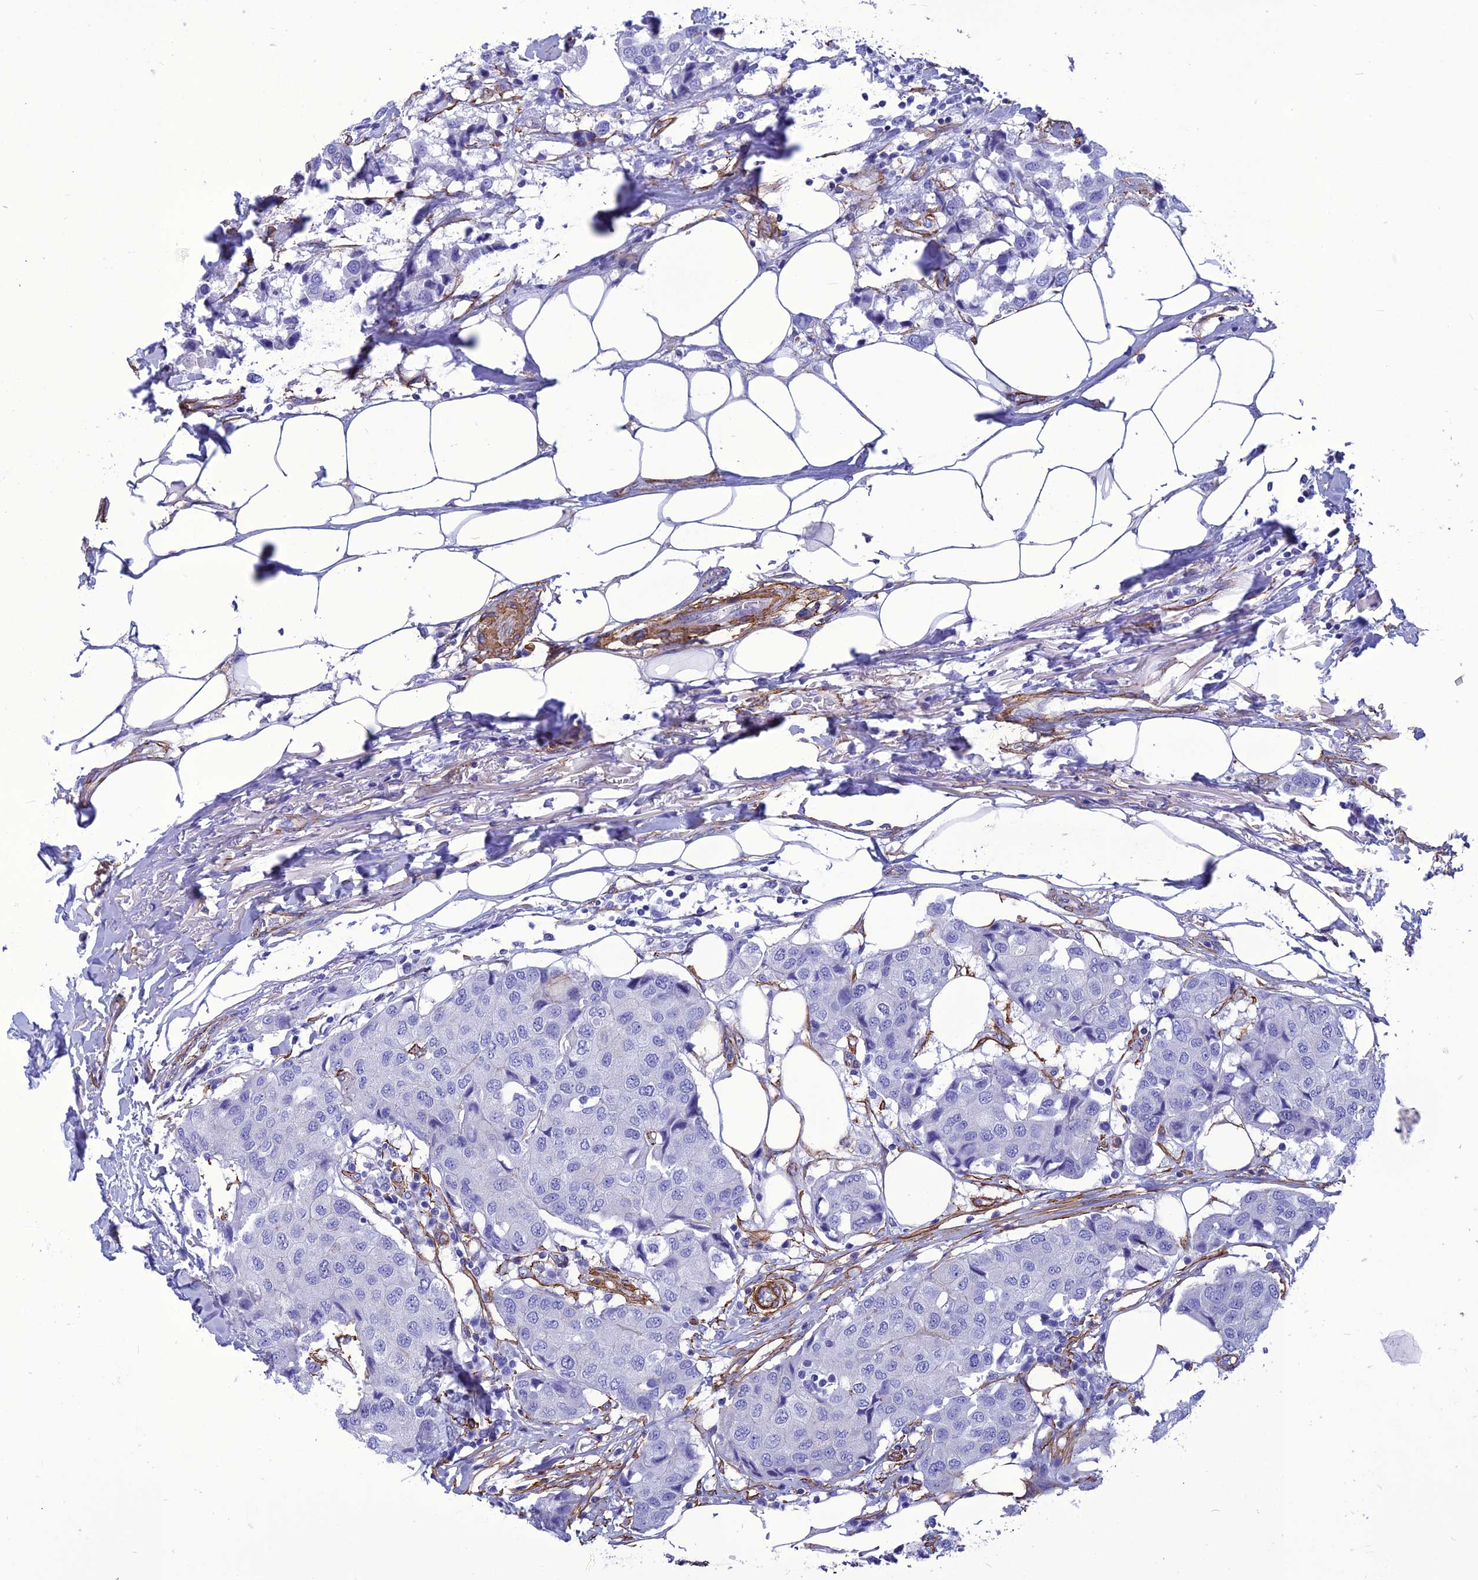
{"staining": {"intensity": "negative", "quantity": "none", "location": "none"}, "tissue": "breast cancer", "cell_type": "Tumor cells", "image_type": "cancer", "snomed": [{"axis": "morphology", "description": "Duct carcinoma"}, {"axis": "topography", "description": "Breast"}], "caption": "Immunohistochemical staining of breast cancer (infiltrating ductal carcinoma) displays no significant expression in tumor cells.", "gene": "NKD1", "patient": {"sex": "female", "age": 80}}